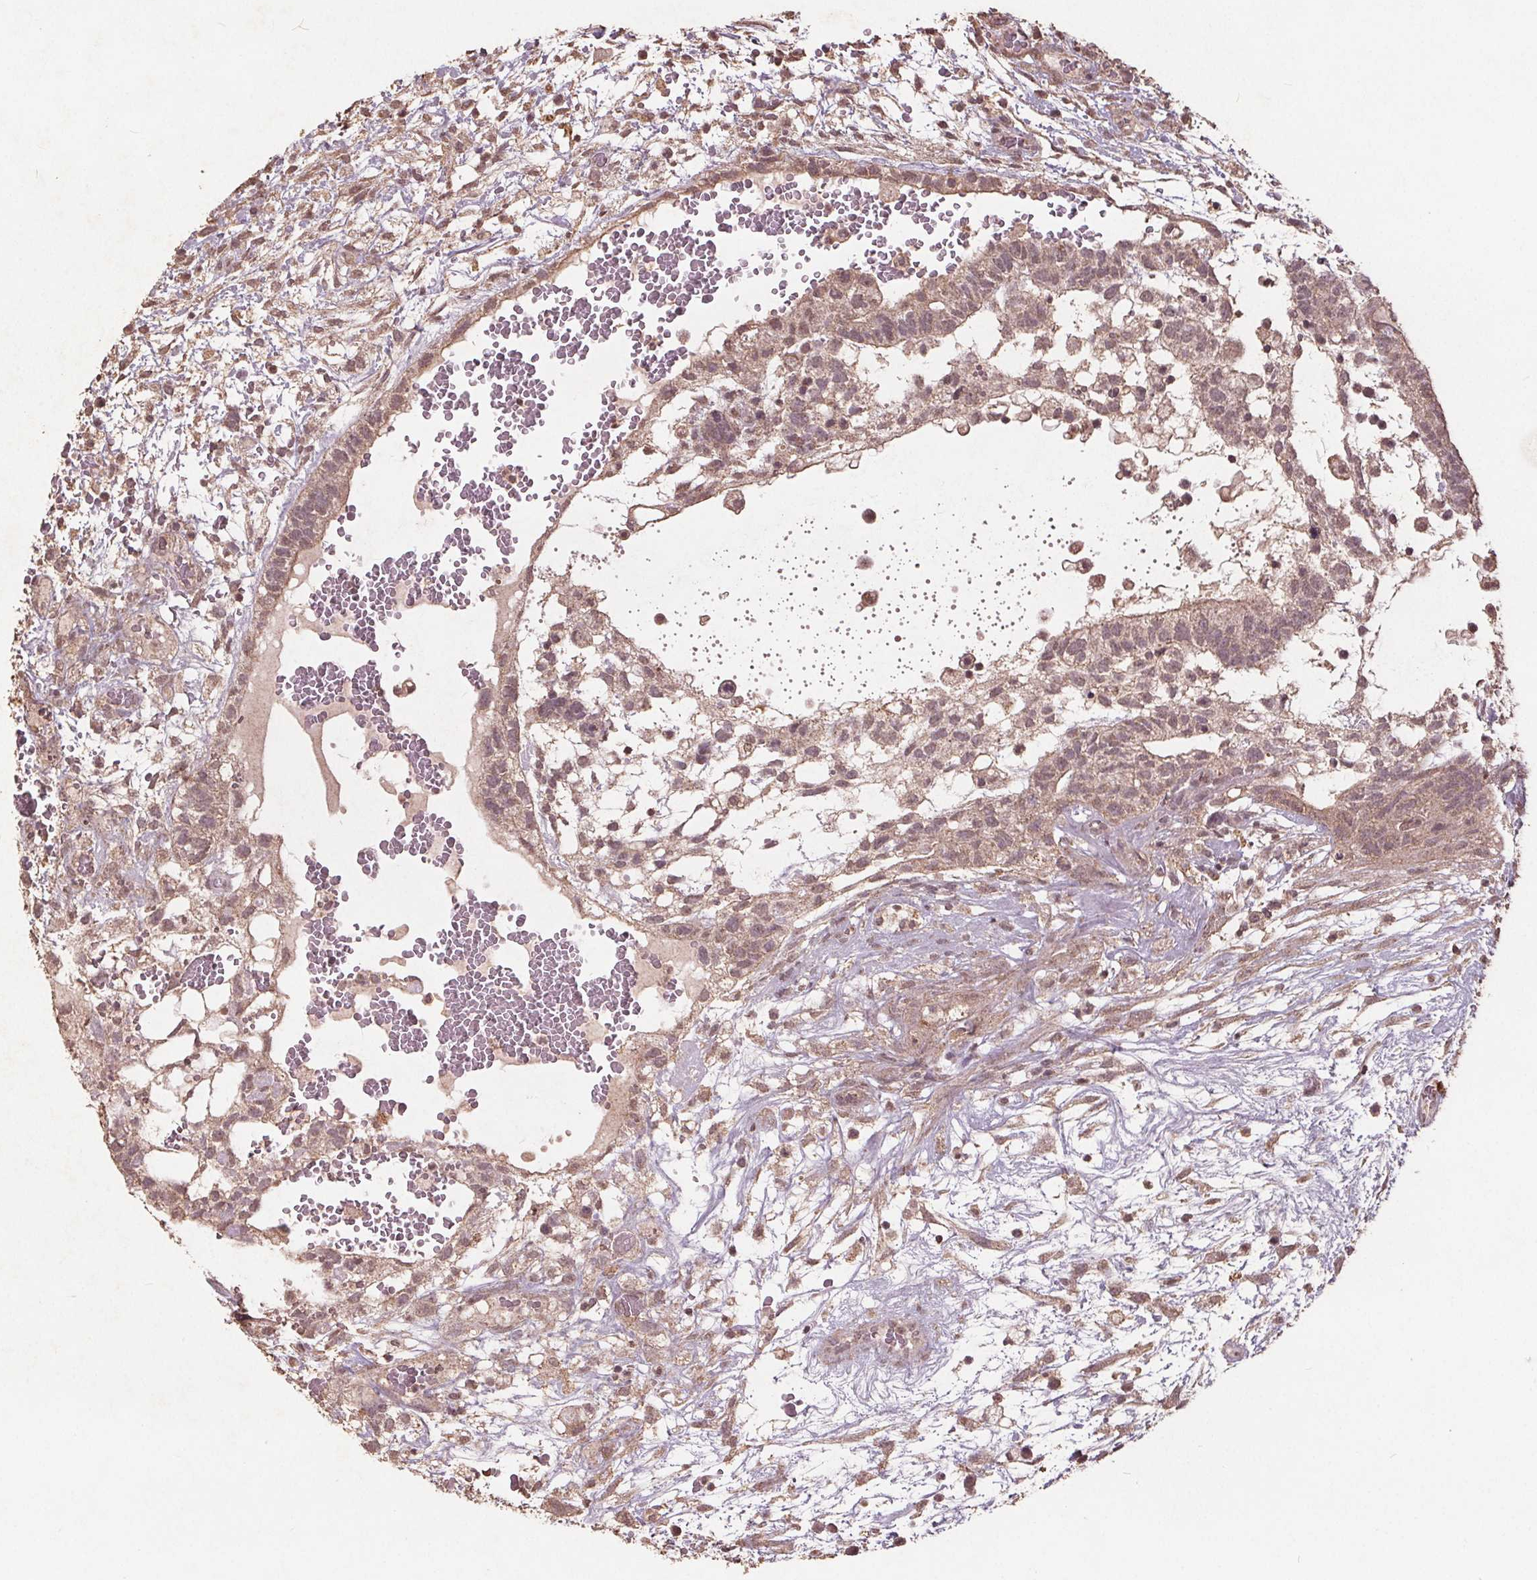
{"staining": {"intensity": "weak", "quantity": "<25%", "location": "nuclear"}, "tissue": "testis cancer", "cell_type": "Tumor cells", "image_type": "cancer", "snomed": [{"axis": "morphology", "description": "Normal tissue, NOS"}, {"axis": "morphology", "description": "Carcinoma, Embryonal, NOS"}, {"axis": "topography", "description": "Testis"}], "caption": "Immunohistochemistry (IHC) histopathology image of neoplastic tissue: embryonal carcinoma (testis) stained with DAB (3,3'-diaminobenzidine) displays no significant protein expression in tumor cells. The staining was performed using DAB to visualize the protein expression in brown, while the nuclei were stained in blue with hematoxylin (Magnification: 20x).", "gene": "DSG3", "patient": {"sex": "male", "age": 32}}